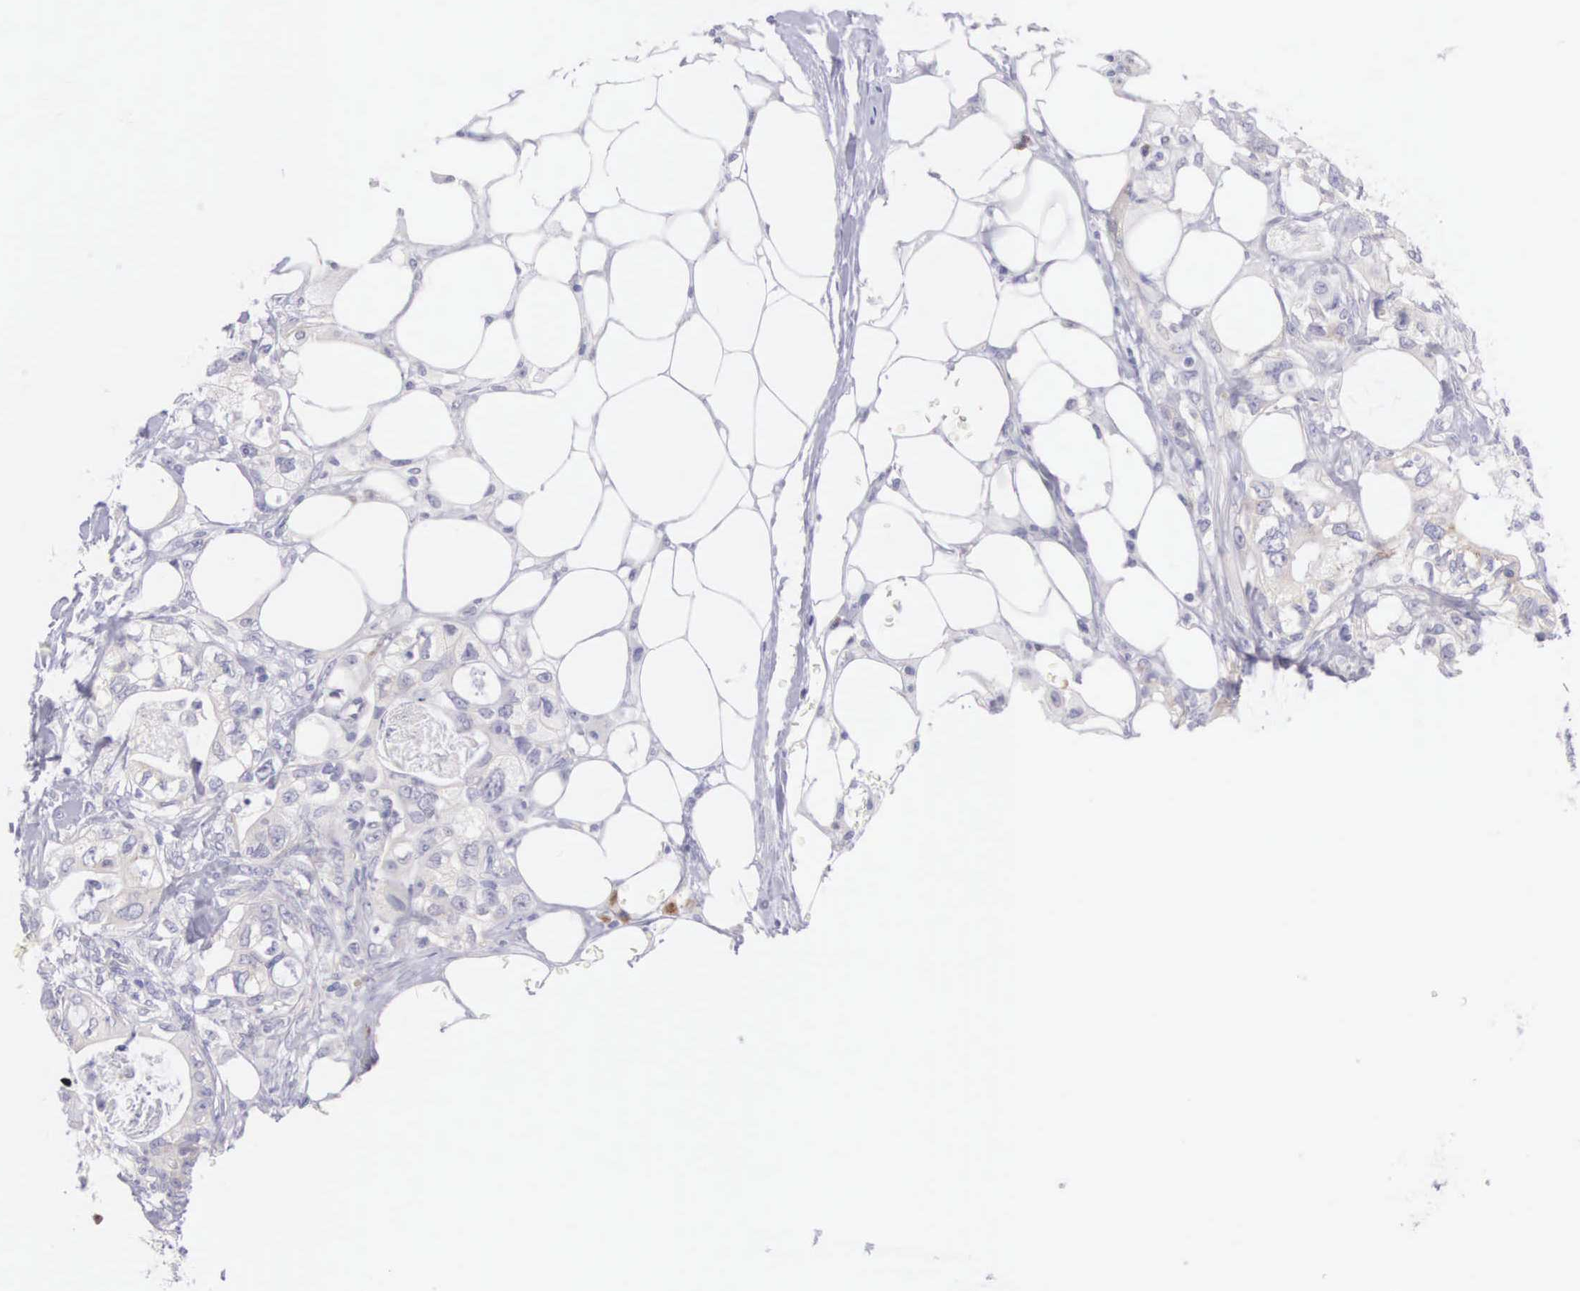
{"staining": {"intensity": "negative", "quantity": "none", "location": "none"}, "tissue": "colorectal cancer", "cell_type": "Tumor cells", "image_type": "cancer", "snomed": [{"axis": "morphology", "description": "Adenocarcinoma, NOS"}, {"axis": "topography", "description": "Rectum"}], "caption": "Adenocarcinoma (colorectal) stained for a protein using immunohistochemistry shows no staining tumor cells.", "gene": "ARFGAP3", "patient": {"sex": "female", "age": 57}}